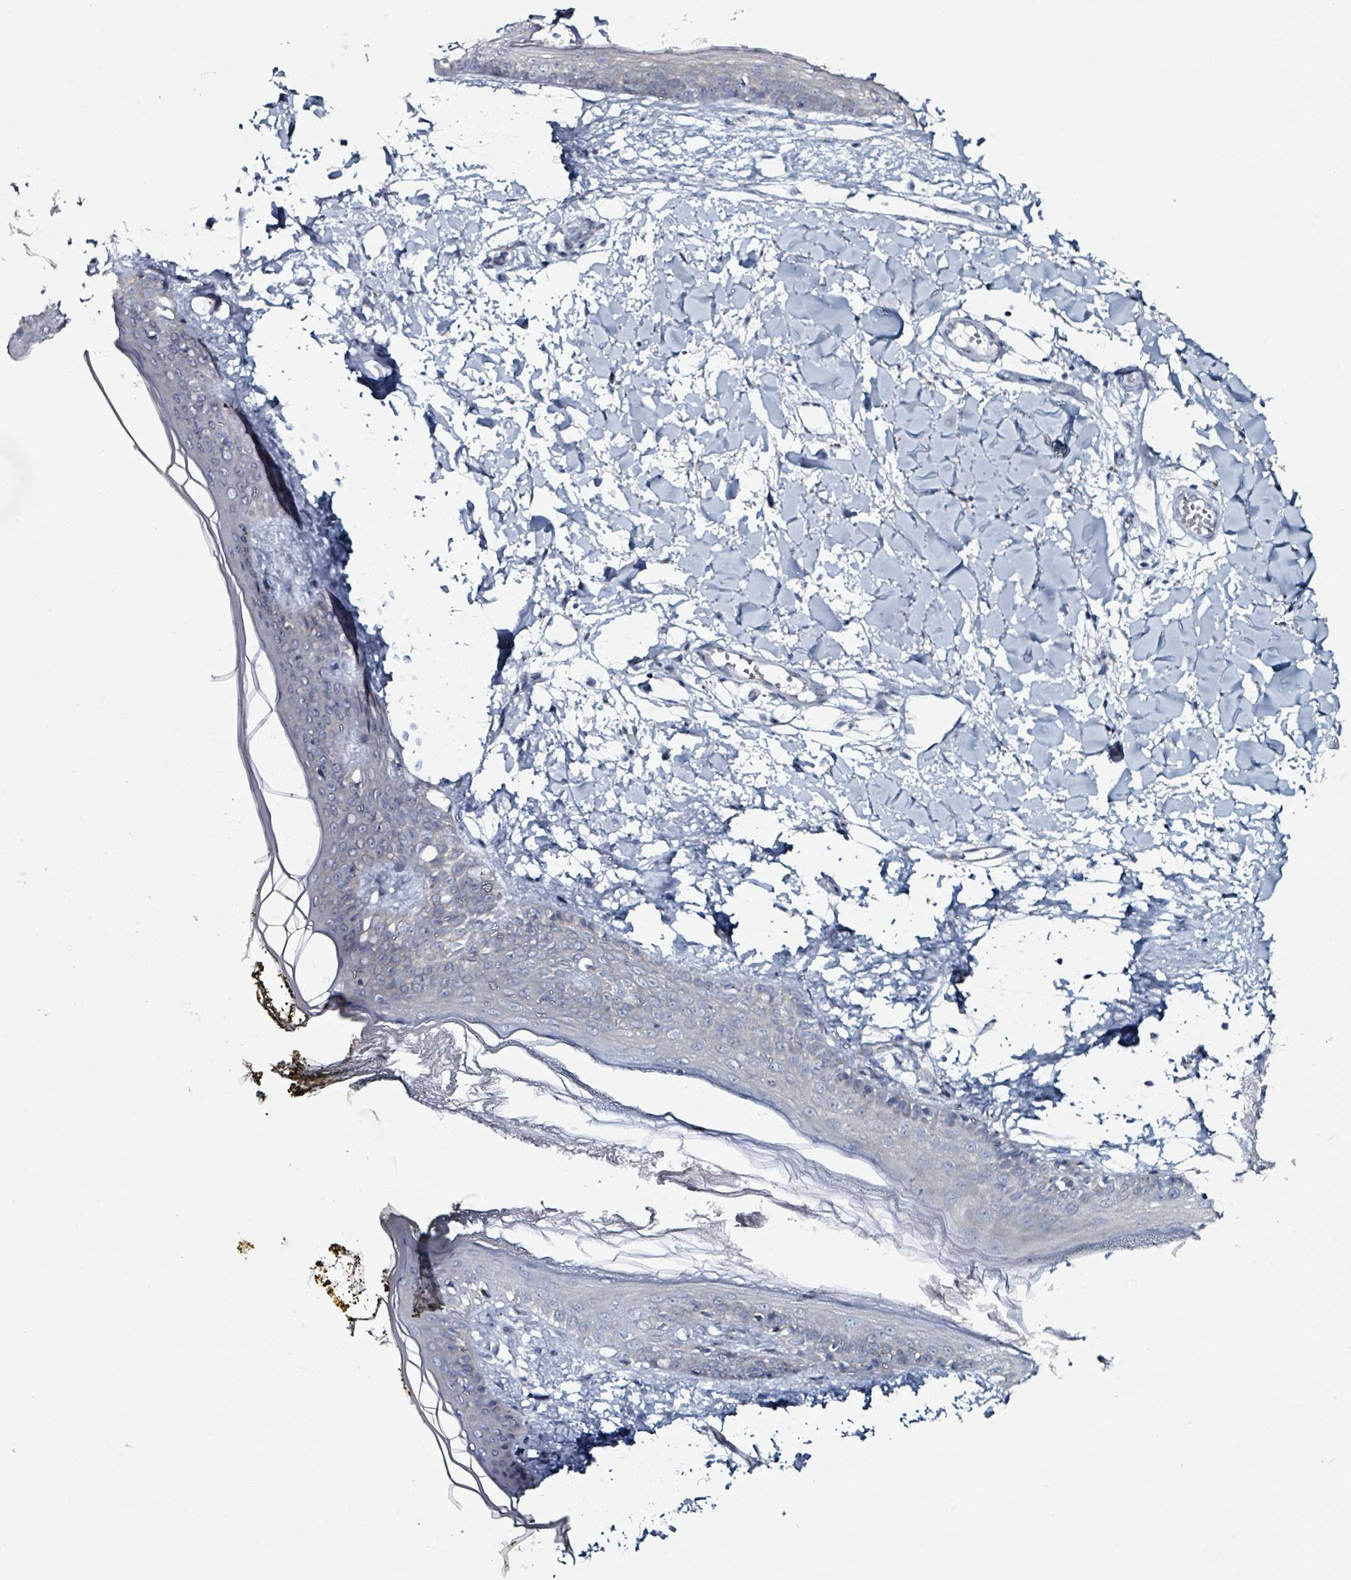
{"staining": {"intensity": "negative", "quantity": "none", "location": "none"}, "tissue": "skin", "cell_type": "Fibroblasts", "image_type": "normal", "snomed": [{"axis": "morphology", "description": "Normal tissue, NOS"}, {"axis": "topography", "description": "Skin"}], "caption": "DAB (3,3'-diaminobenzidine) immunohistochemical staining of unremarkable human skin shows no significant expression in fibroblasts.", "gene": "B3GAT3", "patient": {"sex": "female", "age": 34}}